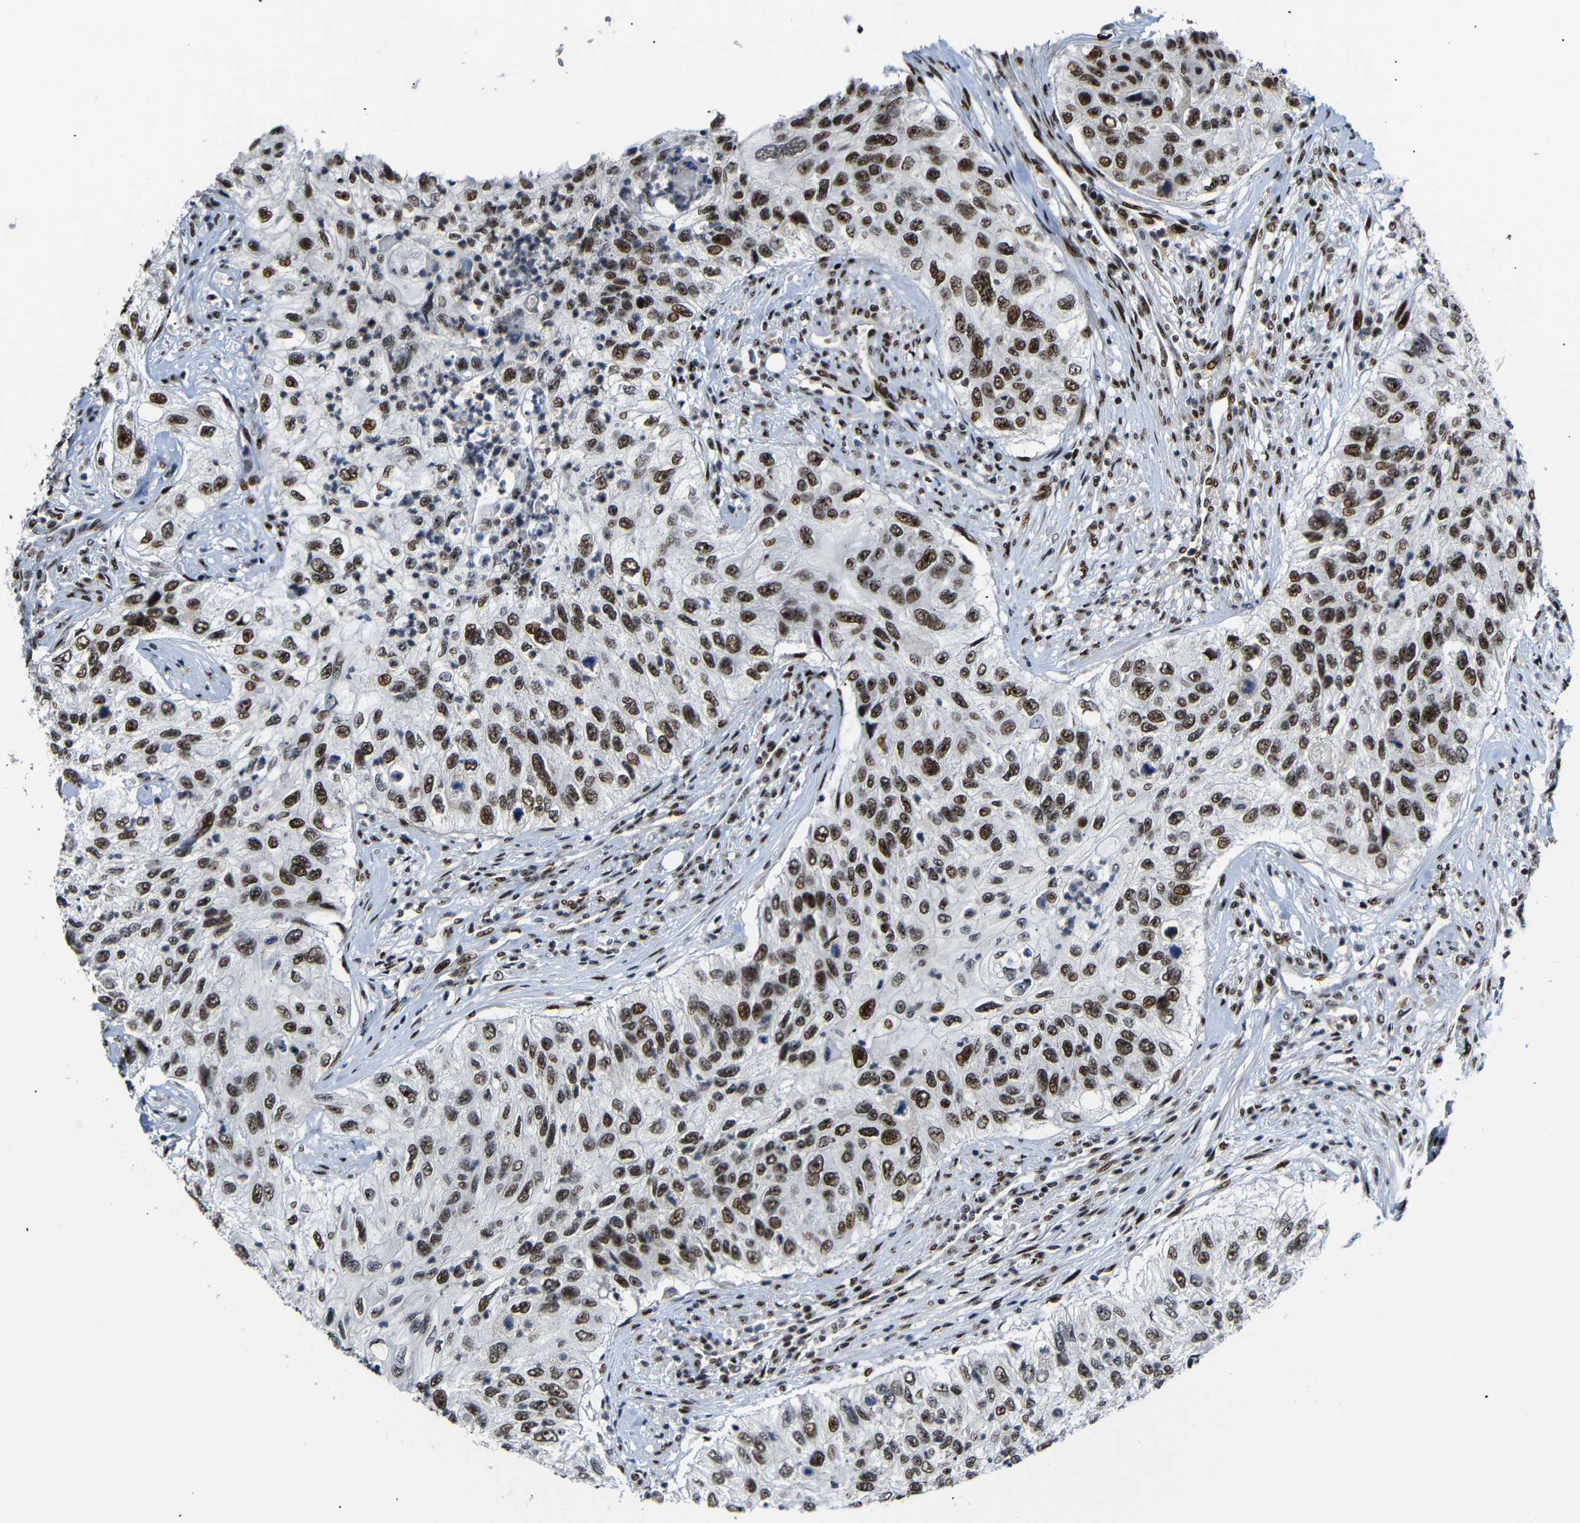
{"staining": {"intensity": "strong", "quantity": ">75%", "location": "nuclear"}, "tissue": "urothelial cancer", "cell_type": "Tumor cells", "image_type": "cancer", "snomed": [{"axis": "morphology", "description": "Urothelial carcinoma, High grade"}, {"axis": "topography", "description": "Urinary bladder"}], "caption": "Urothelial cancer tissue shows strong nuclear expression in approximately >75% of tumor cells, visualized by immunohistochemistry. (Stains: DAB in brown, nuclei in blue, Microscopy: brightfield microscopy at high magnification).", "gene": "SETDB2", "patient": {"sex": "female", "age": 60}}